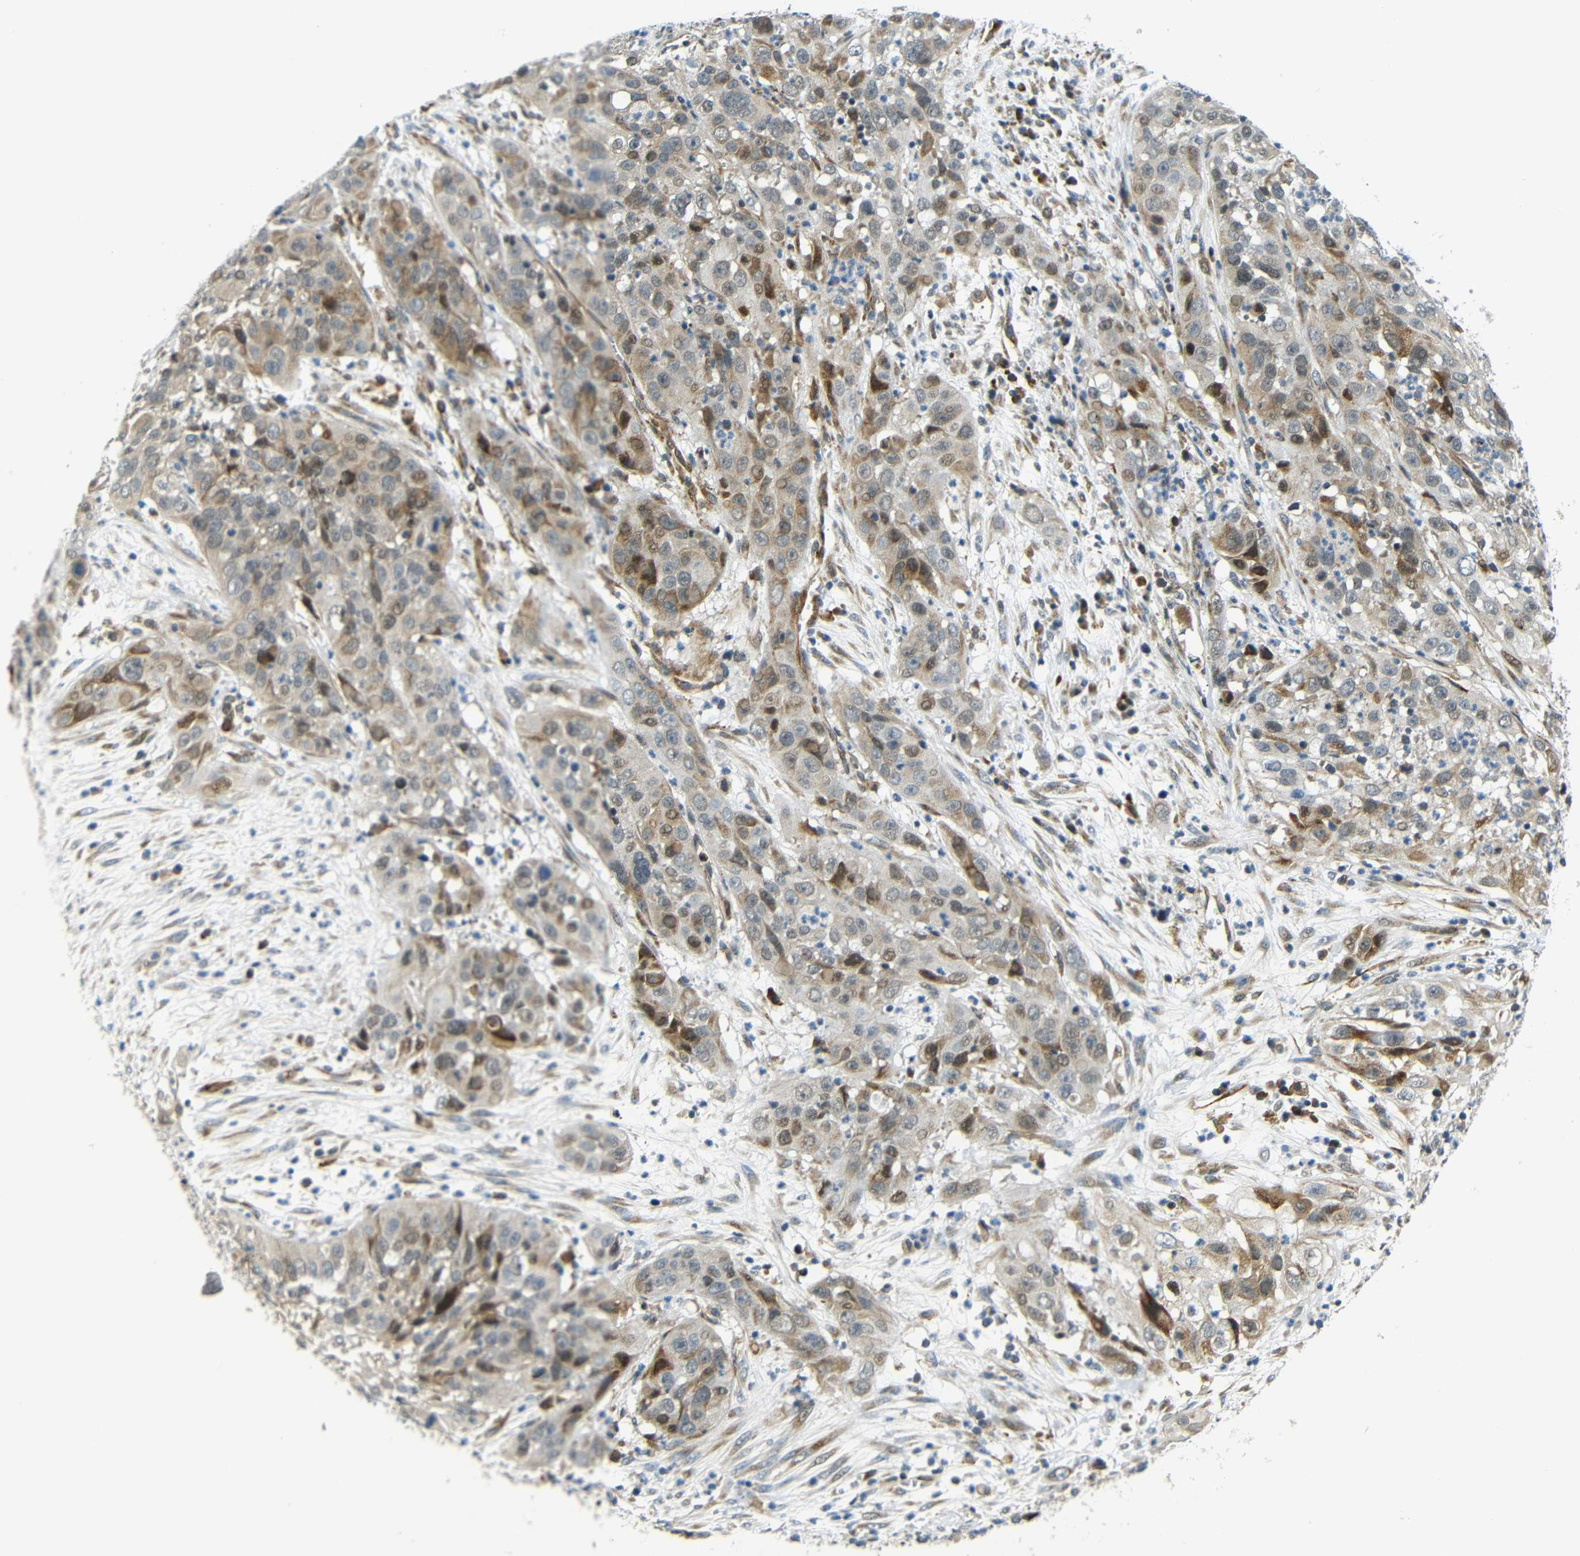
{"staining": {"intensity": "moderate", "quantity": "25%-75%", "location": "cytoplasmic/membranous"}, "tissue": "cervical cancer", "cell_type": "Tumor cells", "image_type": "cancer", "snomed": [{"axis": "morphology", "description": "Squamous cell carcinoma, NOS"}, {"axis": "topography", "description": "Cervix"}], "caption": "Immunohistochemistry (IHC) histopathology image of neoplastic tissue: human squamous cell carcinoma (cervical) stained using IHC demonstrates medium levels of moderate protein expression localized specifically in the cytoplasmic/membranous of tumor cells, appearing as a cytoplasmic/membranous brown color.", "gene": "SYDE1", "patient": {"sex": "female", "age": 32}}